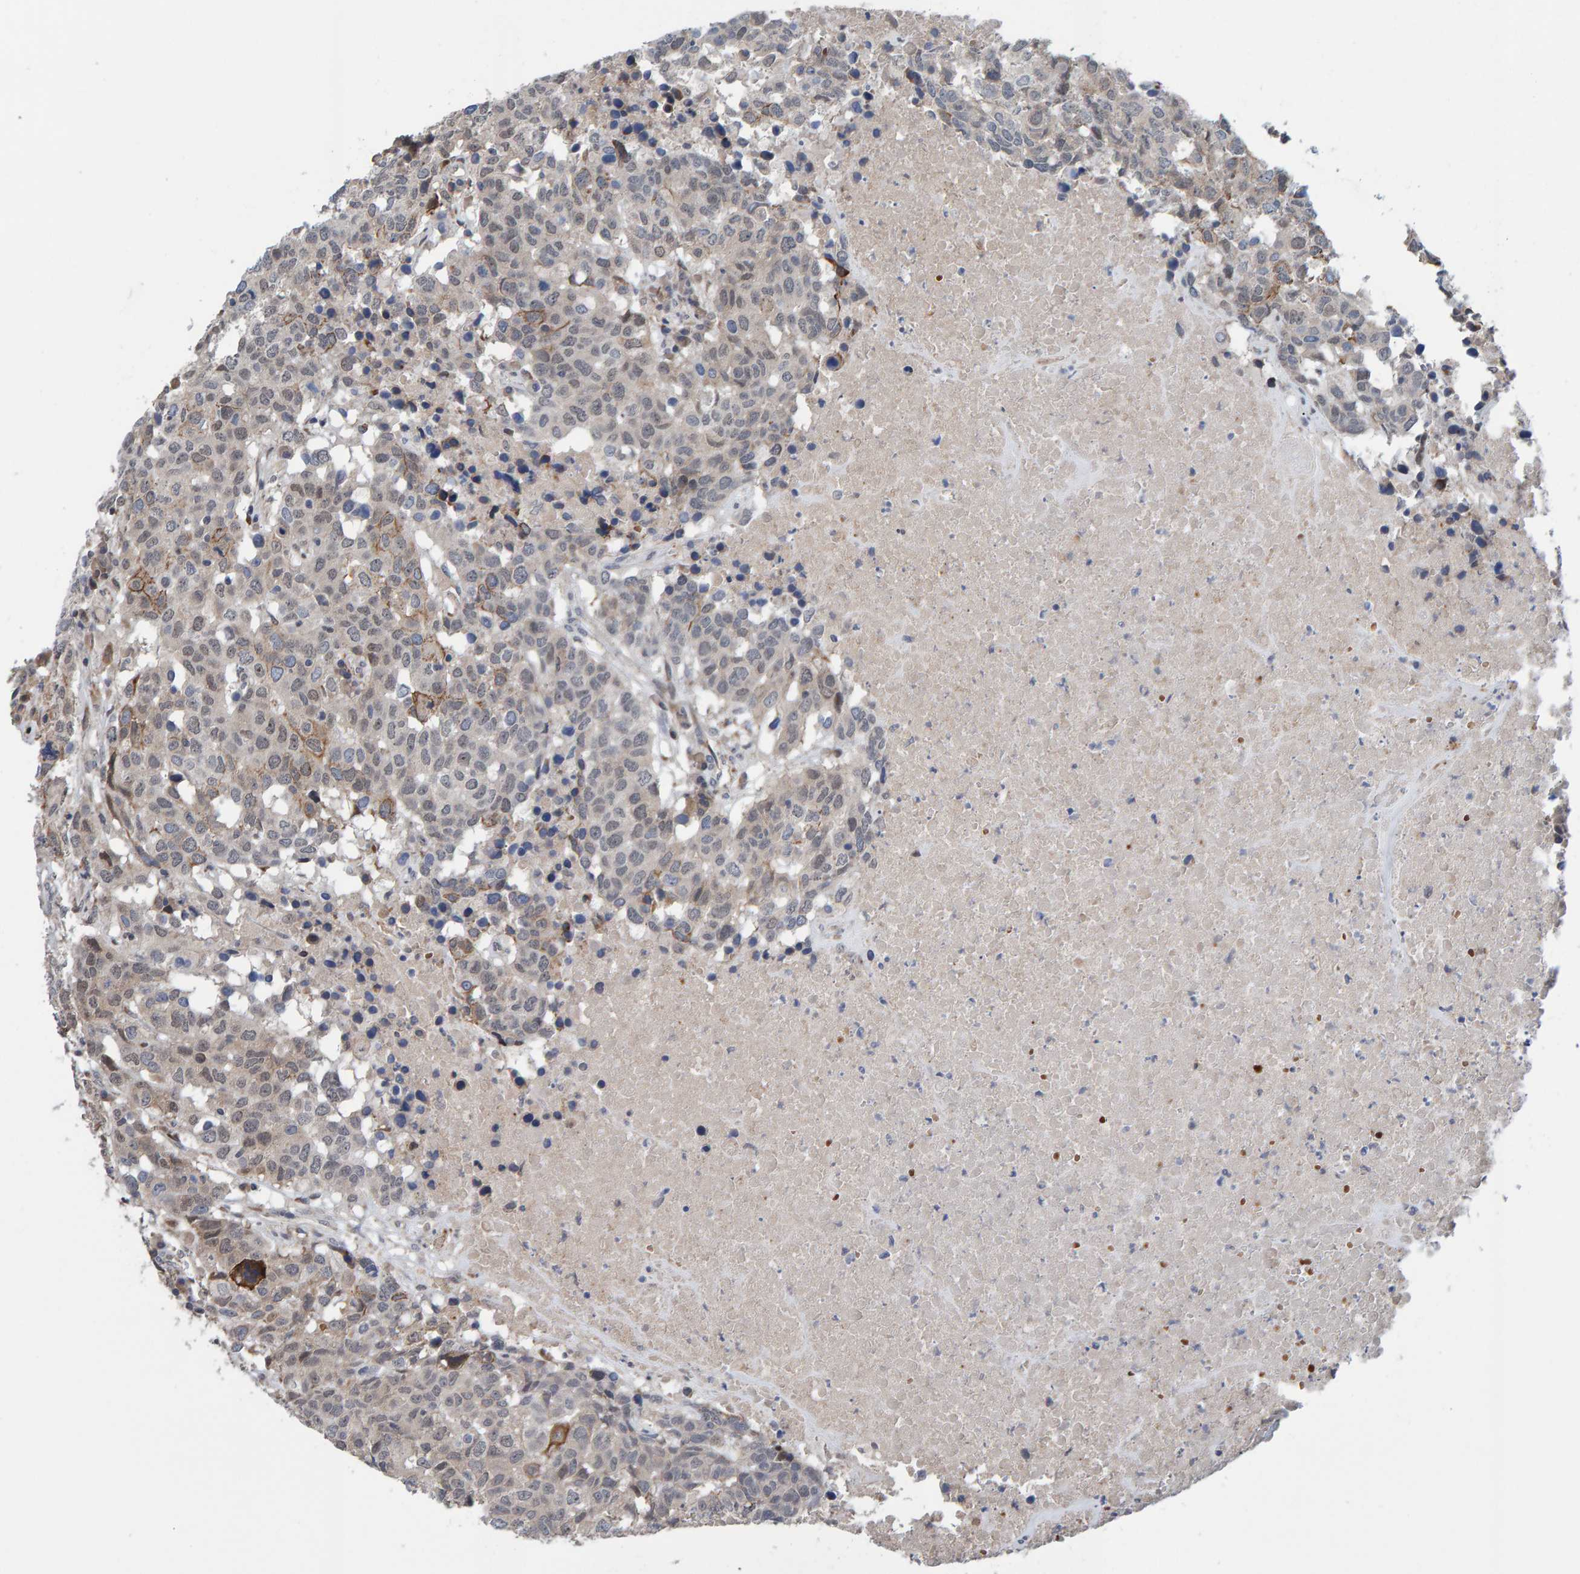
{"staining": {"intensity": "weak", "quantity": "25%-75%", "location": "cytoplasmic/membranous,nuclear"}, "tissue": "head and neck cancer", "cell_type": "Tumor cells", "image_type": "cancer", "snomed": [{"axis": "morphology", "description": "Squamous cell carcinoma, NOS"}, {"axis": "topography", "description": "Head-Neck"}], "caption": "Protein staining of head and neck cancer (squamous cell carcinoma) tissue demonstrates weak cytoplasmic/membranous and nuclear staining in about 25%-75% of tumor cells. The protein of interest is shown in brown color, while the nuclei are stained blue.", "gene": "MFSD6L", "patient": {"sex": "male", "age": 66}}